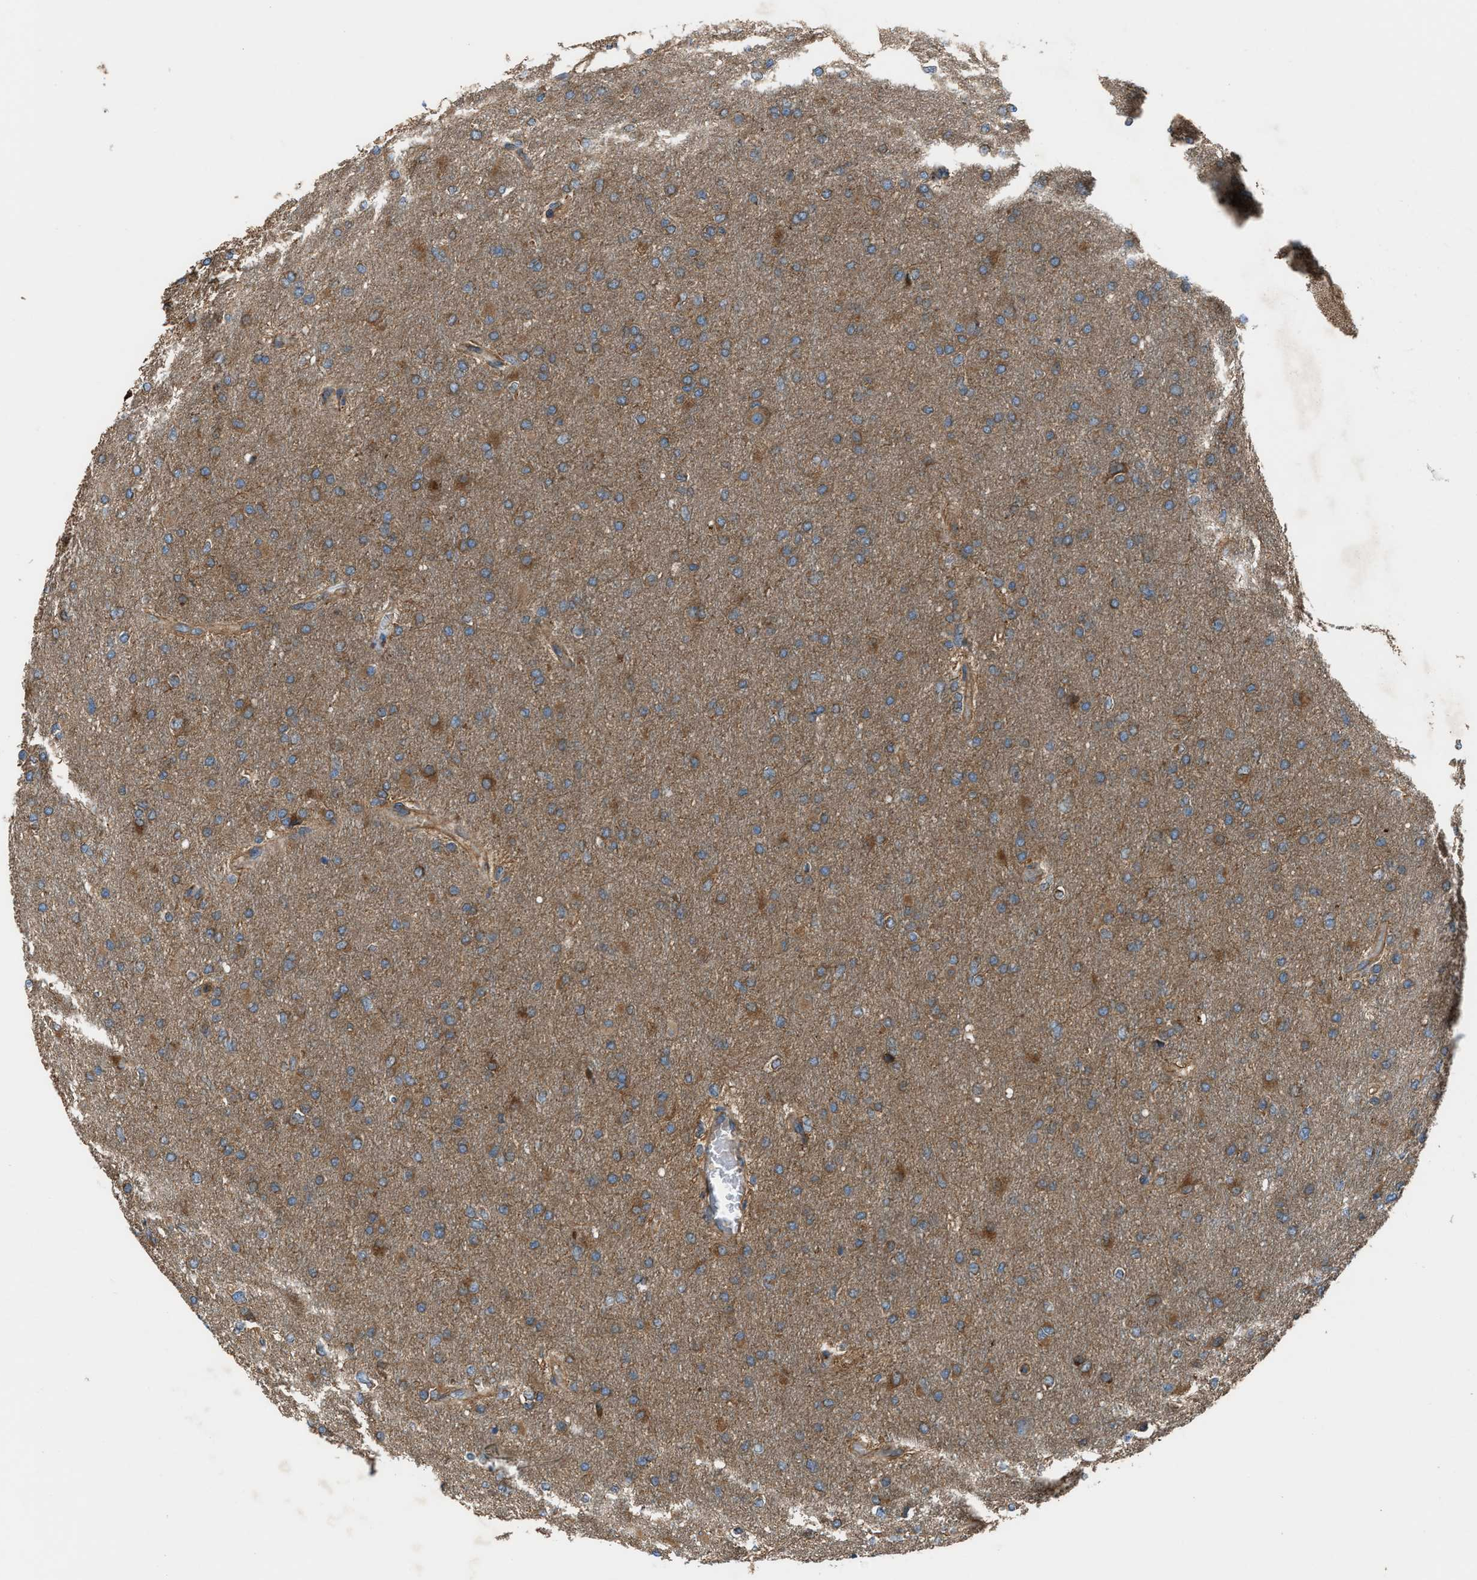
{"staining": {"intensity": "moderate", "quantity": ">75%", "location": "cytoplasmic/membranous"}, "tissue": "glioma", "cell_type": "Tumor cells", "image_type": "cancer", "snomed": [{"axis": "morphology", "description": "Glioma, malignant, High grade"}, {"axis": "topography", "description": "Cerebral cortex"}], "caption": "Glioma stained with DAB immunohistochemistry (IHC) displays medium levels of moderate cytoplasmic/membranous expression in about >75% of tumor cells. The staining was performed using DAB, with brown indicating positive protein expression. Nuclei are stained blue with hematoxylin.", "gene": "TRPC1", "patient": {"sex": "female", "age": 36}}